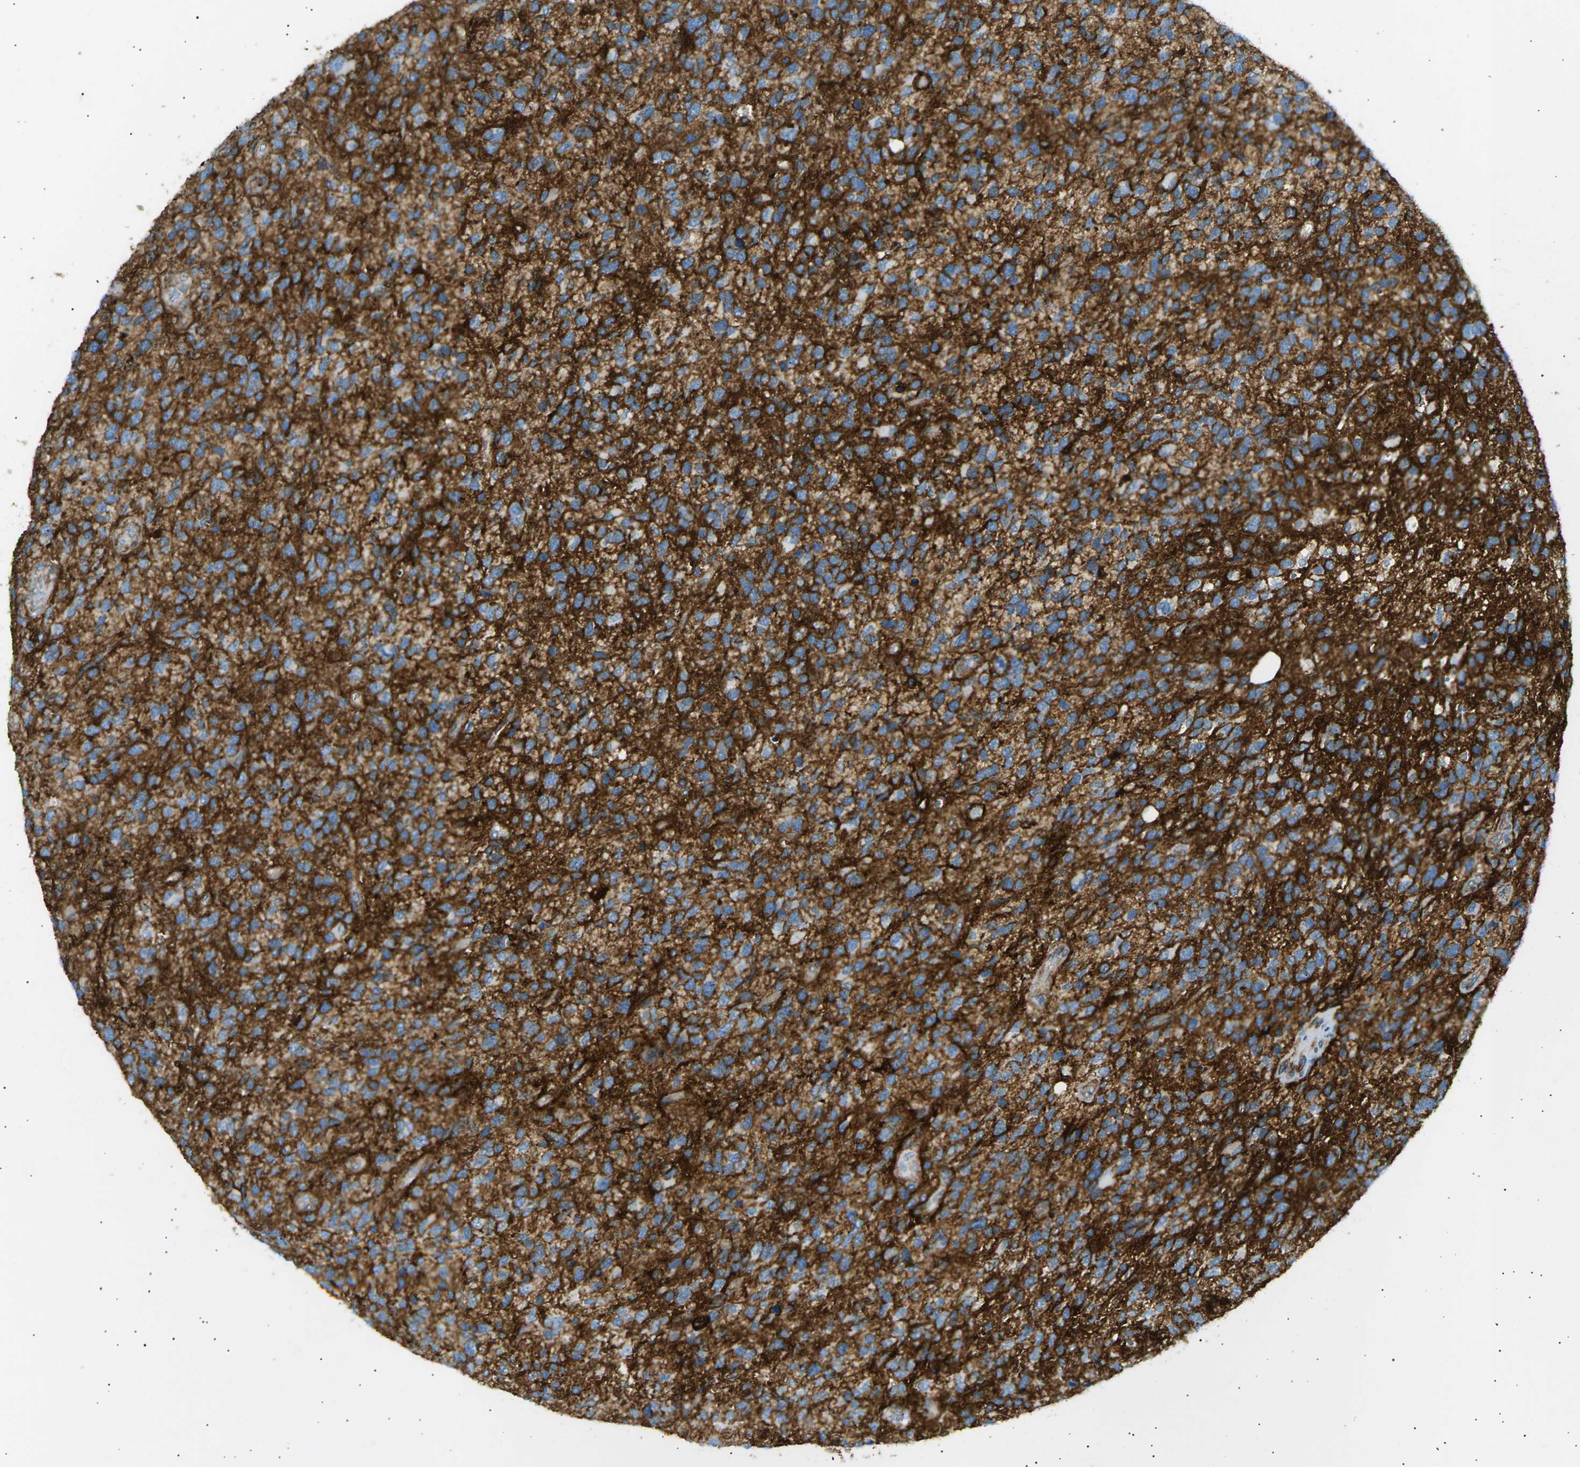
{"staining": {"intensity": "moderate", "quantity": ">75%", "location": "cytoplasmic/membranous"}, "tissue": "glioma", "cell_type": "Tumor cells", "image_type": "cancer", "snomed": [{"axis": "morphology", "description": "Glioma, malignant, High grade"}, {"axis": "topography", "description": "Brain"}], "caption": "Immunohistochemistry histopathology image of human malignant high-grade glioma stained for a protein (brown), which demonstrates medium levels of moderate cytoplasmic/membranous expression in about >75% of tumor cells.", "gene": "ATP2B4", "patient": {"sex": "female", "age": 58}}